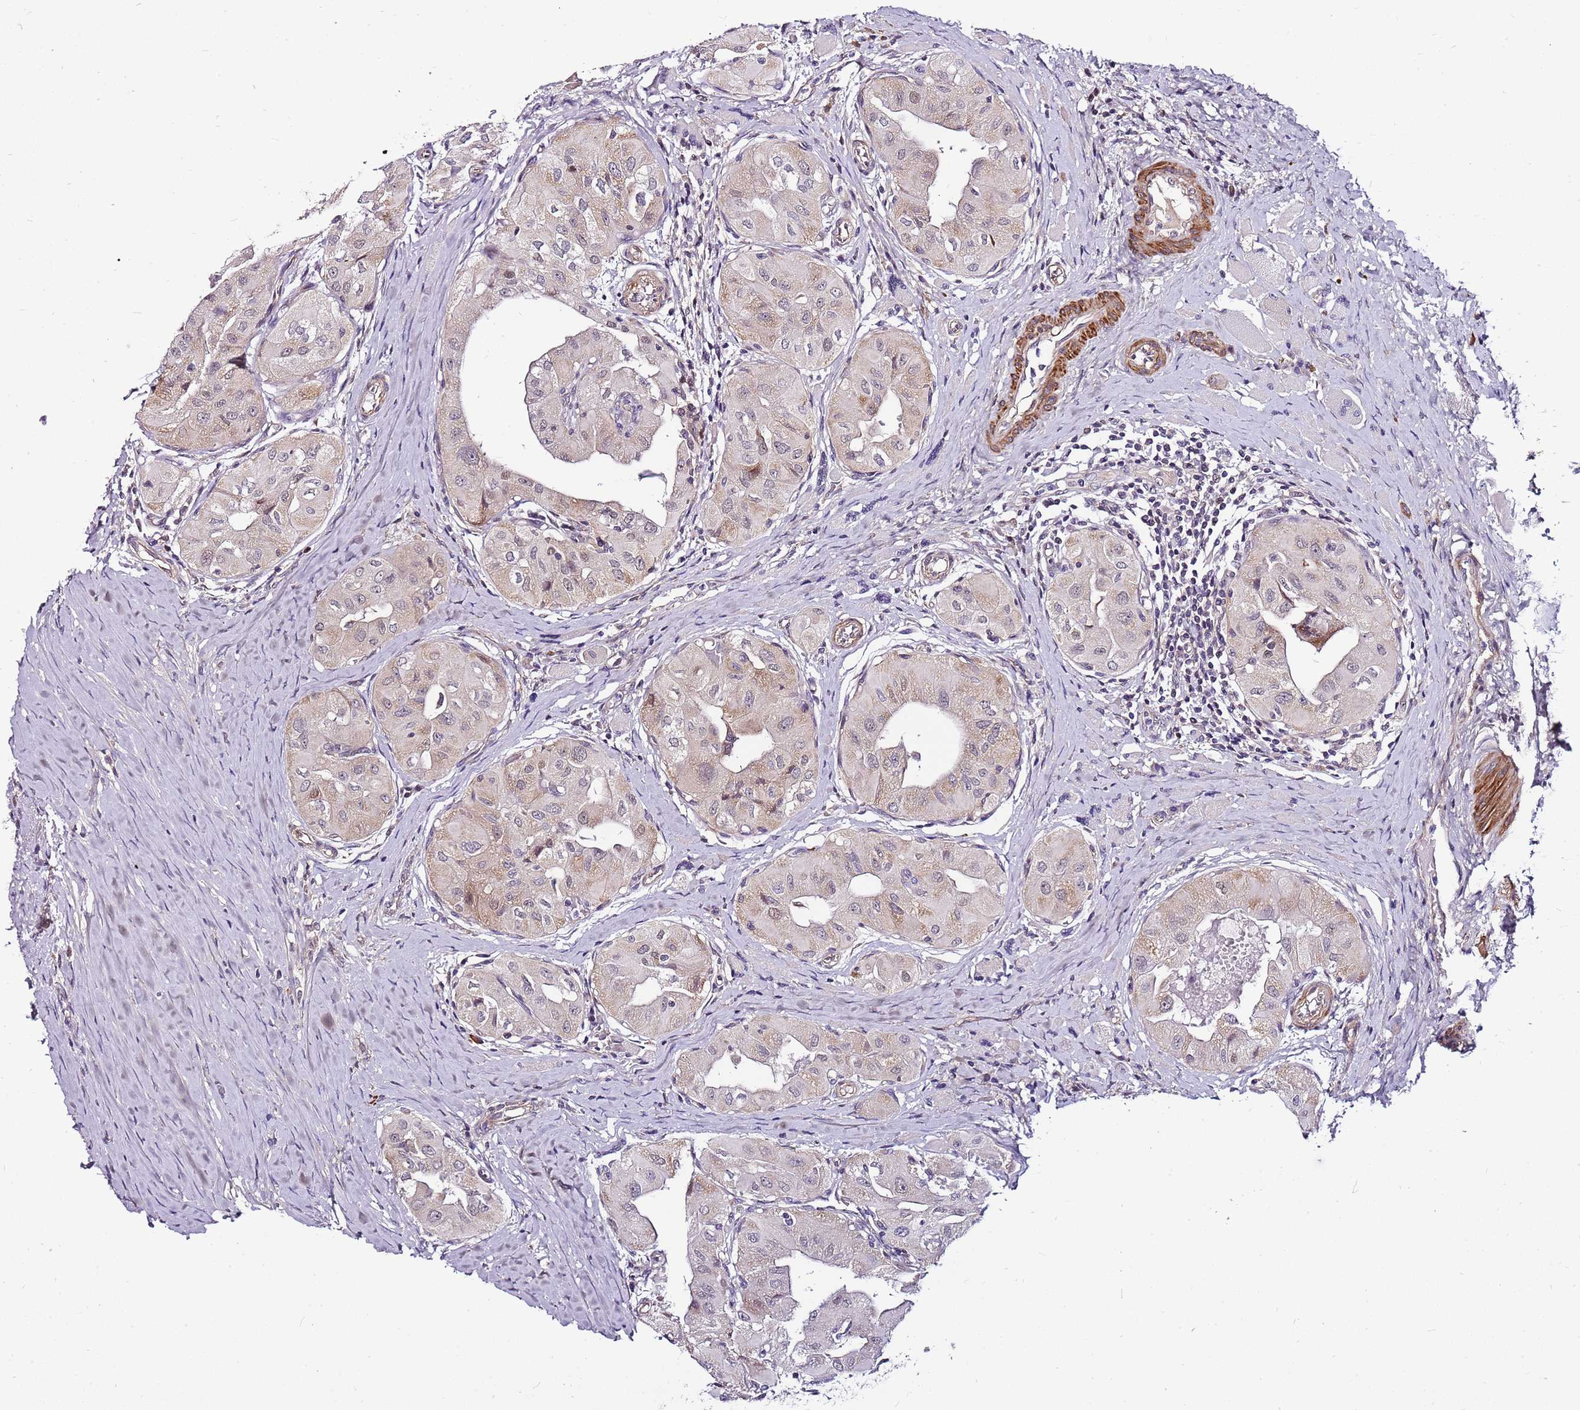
{"staining": {"intensity": "weak", "quantity": "25%-75%", "location": "cytoplasmic/membranous"}, "tissue": "thyroid cancer", "cell_type": "Tumor cells", "image_type": "cancer", "snomed": [{"axis": "morphology", "description": "Papillary adenocarcinoma, NOS"}, {"axis": "topography", "description": "Thyroid gland"}], "caption": "DAB (3,3'-diaminobenzidine) immunohistochemical staining of thyroid cancer reveals weak cytoplasmic/membranous protein staining in approximately 25%-75% of tumor cells. The protein of interest is stained brown, and the nuclei are stained in blue (DAB IHC with brightfield microscopy, high magnification).", "gene": "POLE3", "patient": {"sex": "female", "age": 59}}